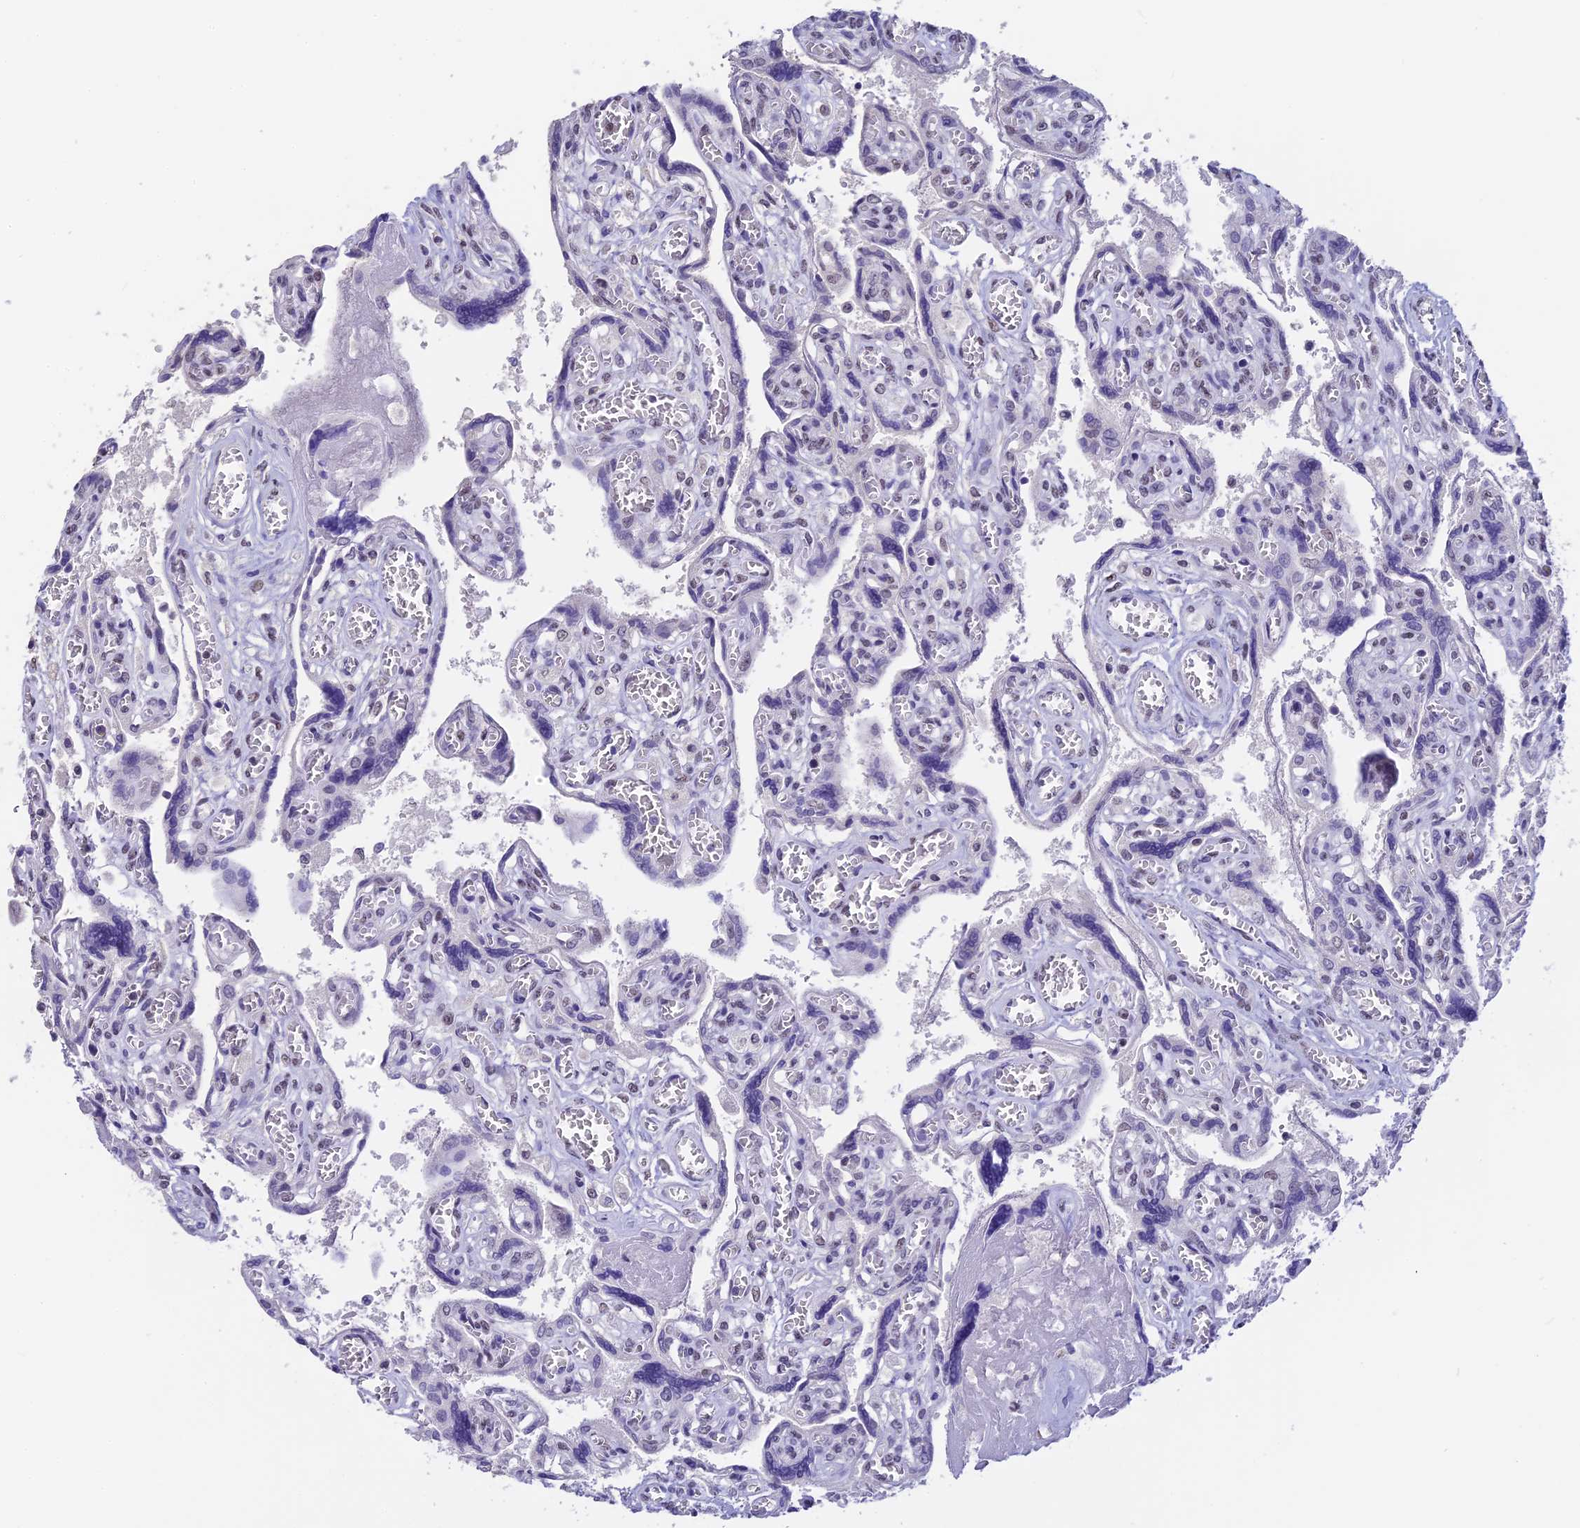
{"staining": {"intensity": "negative", "quantity": "none", "location": "none"}, "tissue": "placenta", "cell_type": "Decidual cells", "image_type": "normal", "snomed": [{"axis": "morphology", "description": "Normal tissue, NOS"}, {"axis": "topography", "description": "Placenta"}], "caption": "An image of human placenta is negative for staining in decidual cells. Brightfield microscopy of immunohistochemistry (IHC) stained with DAB (brown) and hematoxylin (blue), captured at high magnification.", "gene": "SETD2", "patient": {"sex": "female", "age": 39}}